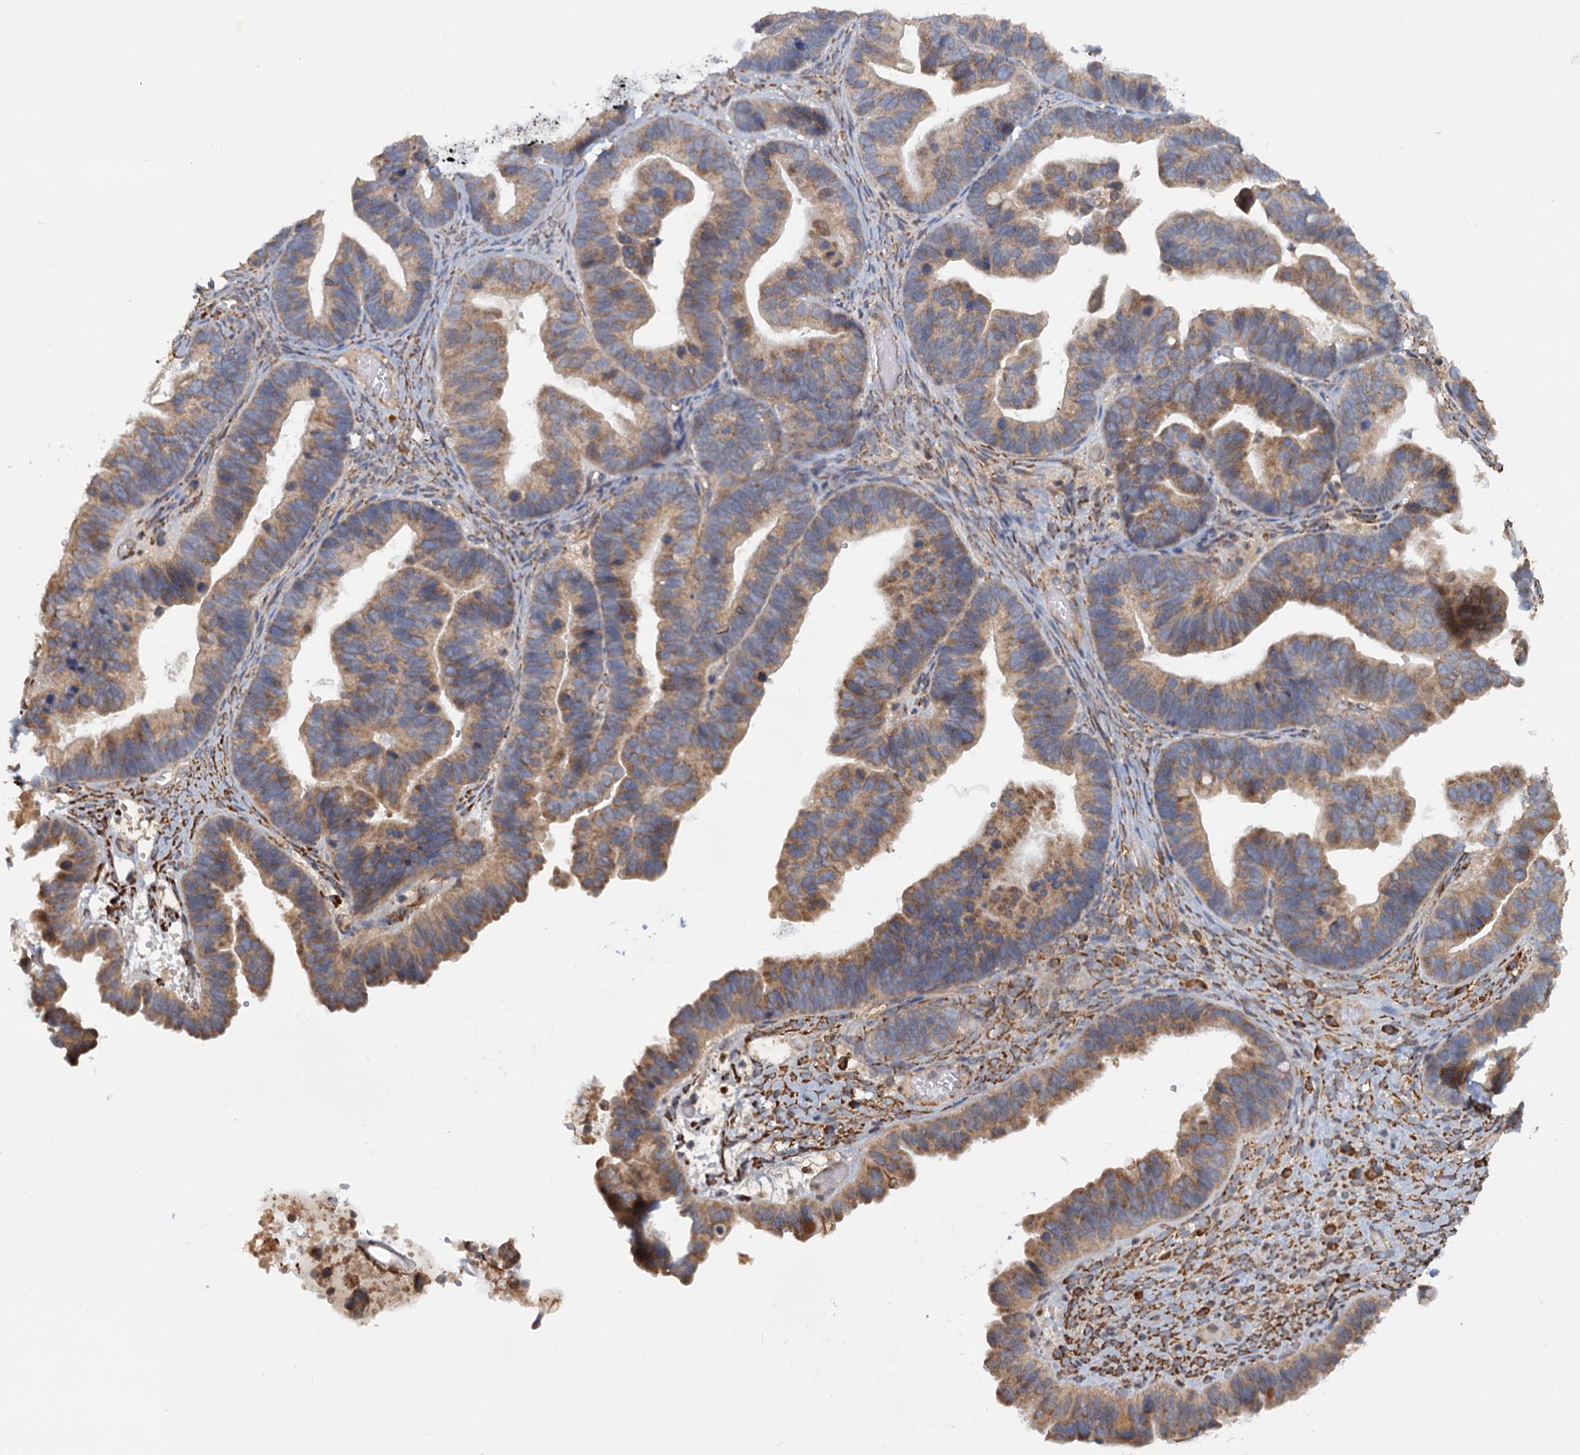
{"staining": {"intensity": "moderate", "quantity": ">75%", "location": "cytoplasmic/membranous"}, "tissue": "ovarian cancer", "cell_type": "Tumor cells", "image_type": "cancer", "snomed": [{"axis": "morphology", "description": "Cystadenocarcinoma, serous, NOS"}, {"axis": "topography", "description": "Ovary"}], "caption": "Human ovarian serous cystadenocarcinoma stained for a protein (brown) demonstrates moderate cytoplasmic/membranous positive expression in approximately >75% of tumor cells.", "gene": "LRRC51", "patient": {"sex": "female", "age": 56}}